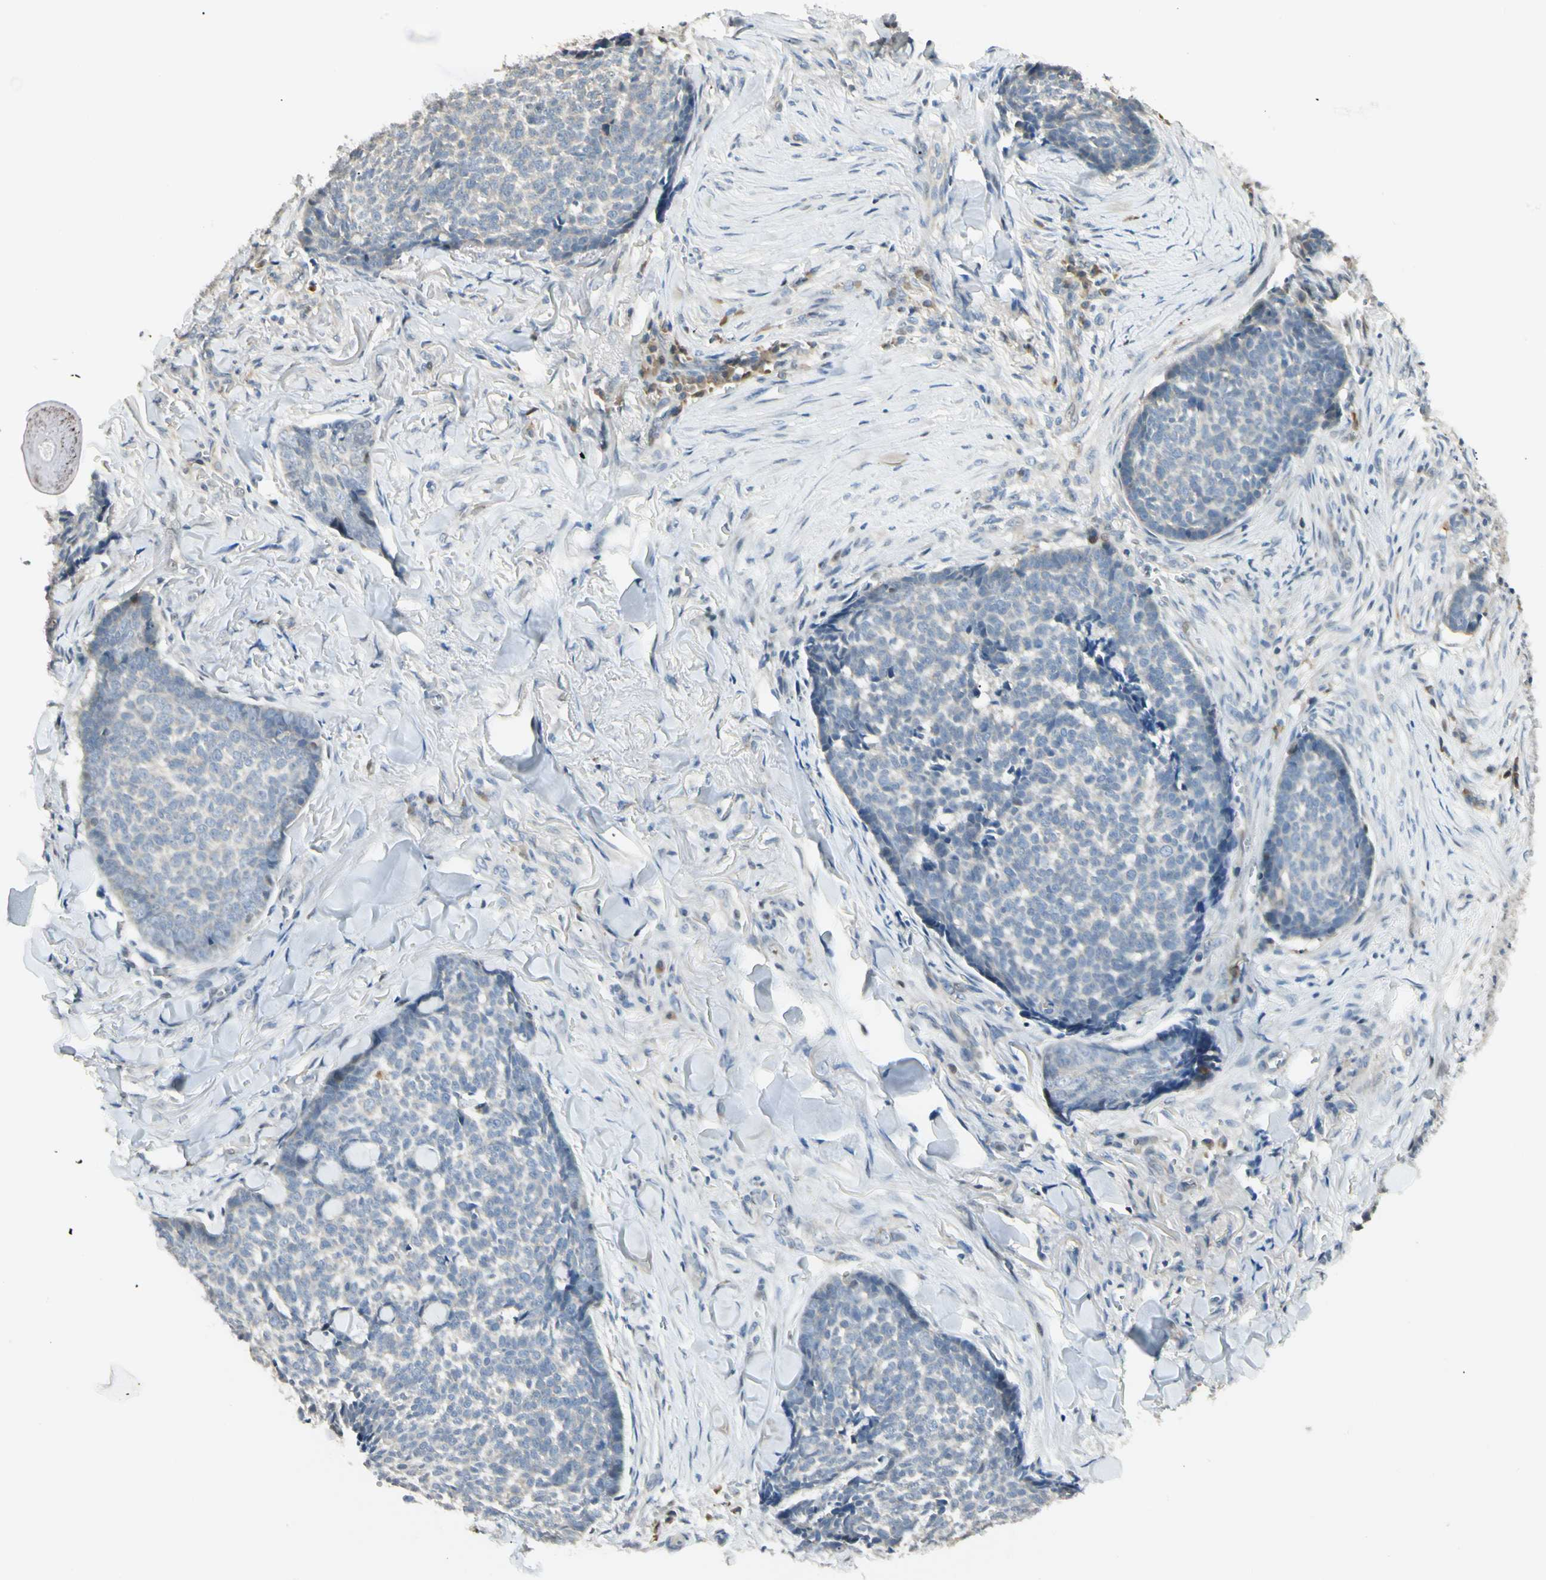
{"staining": {"intensity": "weak", "quantity": "25%-75%", "location": "cytoplasmic/membranous"}, "tissue": "skin cancer", "cell_type": "Tumor cells", "image_type": "cancer", "snomed": [{"axis": "morphology", "description": "Basal cell carcinoma"}, {"axis": "topography", "description": "Skin"}], "caption": "Tumor cells demonstrate weak cytoplasmic/membranous staining in approximately 25%-75% of cells in skin cancer. Using DAB (brown) and hematoxylin (blue) stains, captured at high magnification using brightfield microscopy.", "gene": "P3H2", "patient": {"sex": "male", "age": 84}}